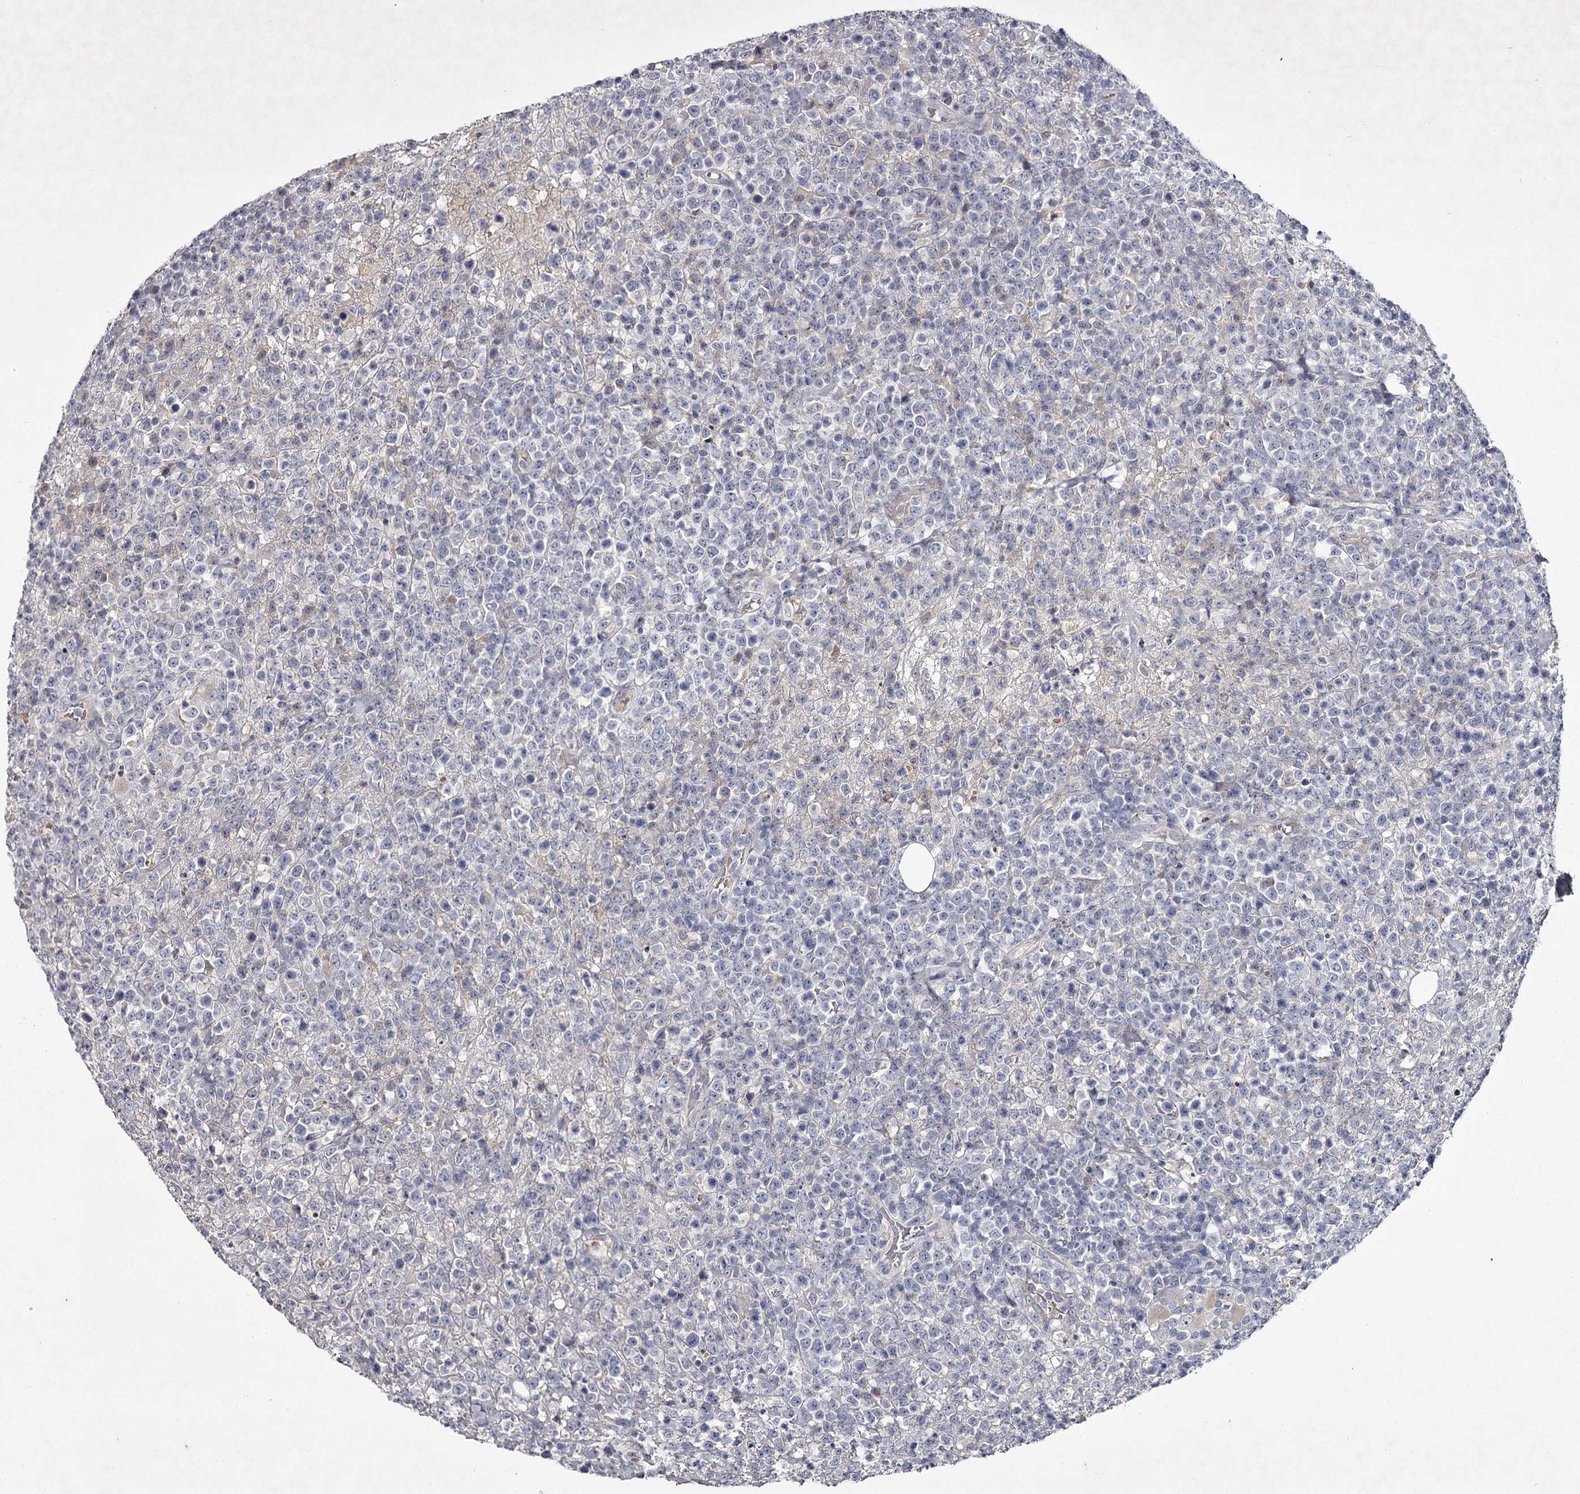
{"staining": {"intensity": "negative", "quantity": "none", "location": "none"}, "tissue": "lymphoma", "cell_type": "Tumor cells", "image_type": "cancer", "snomed": [{"axis": "morphology", "description": "Malignant lymphoma, non-Hodgkin's type, High grade"}, {"axis": "topography", "description": "Colon"}], "caption": "Immunohistochemistry (IHC) micrograph of neoplastic tissue: lymphoma stained with DAB reveals no significant protein positivity in tumor cells.", "gene": "FDXACB1", "patient": {"sex": "female", "age": 53}}